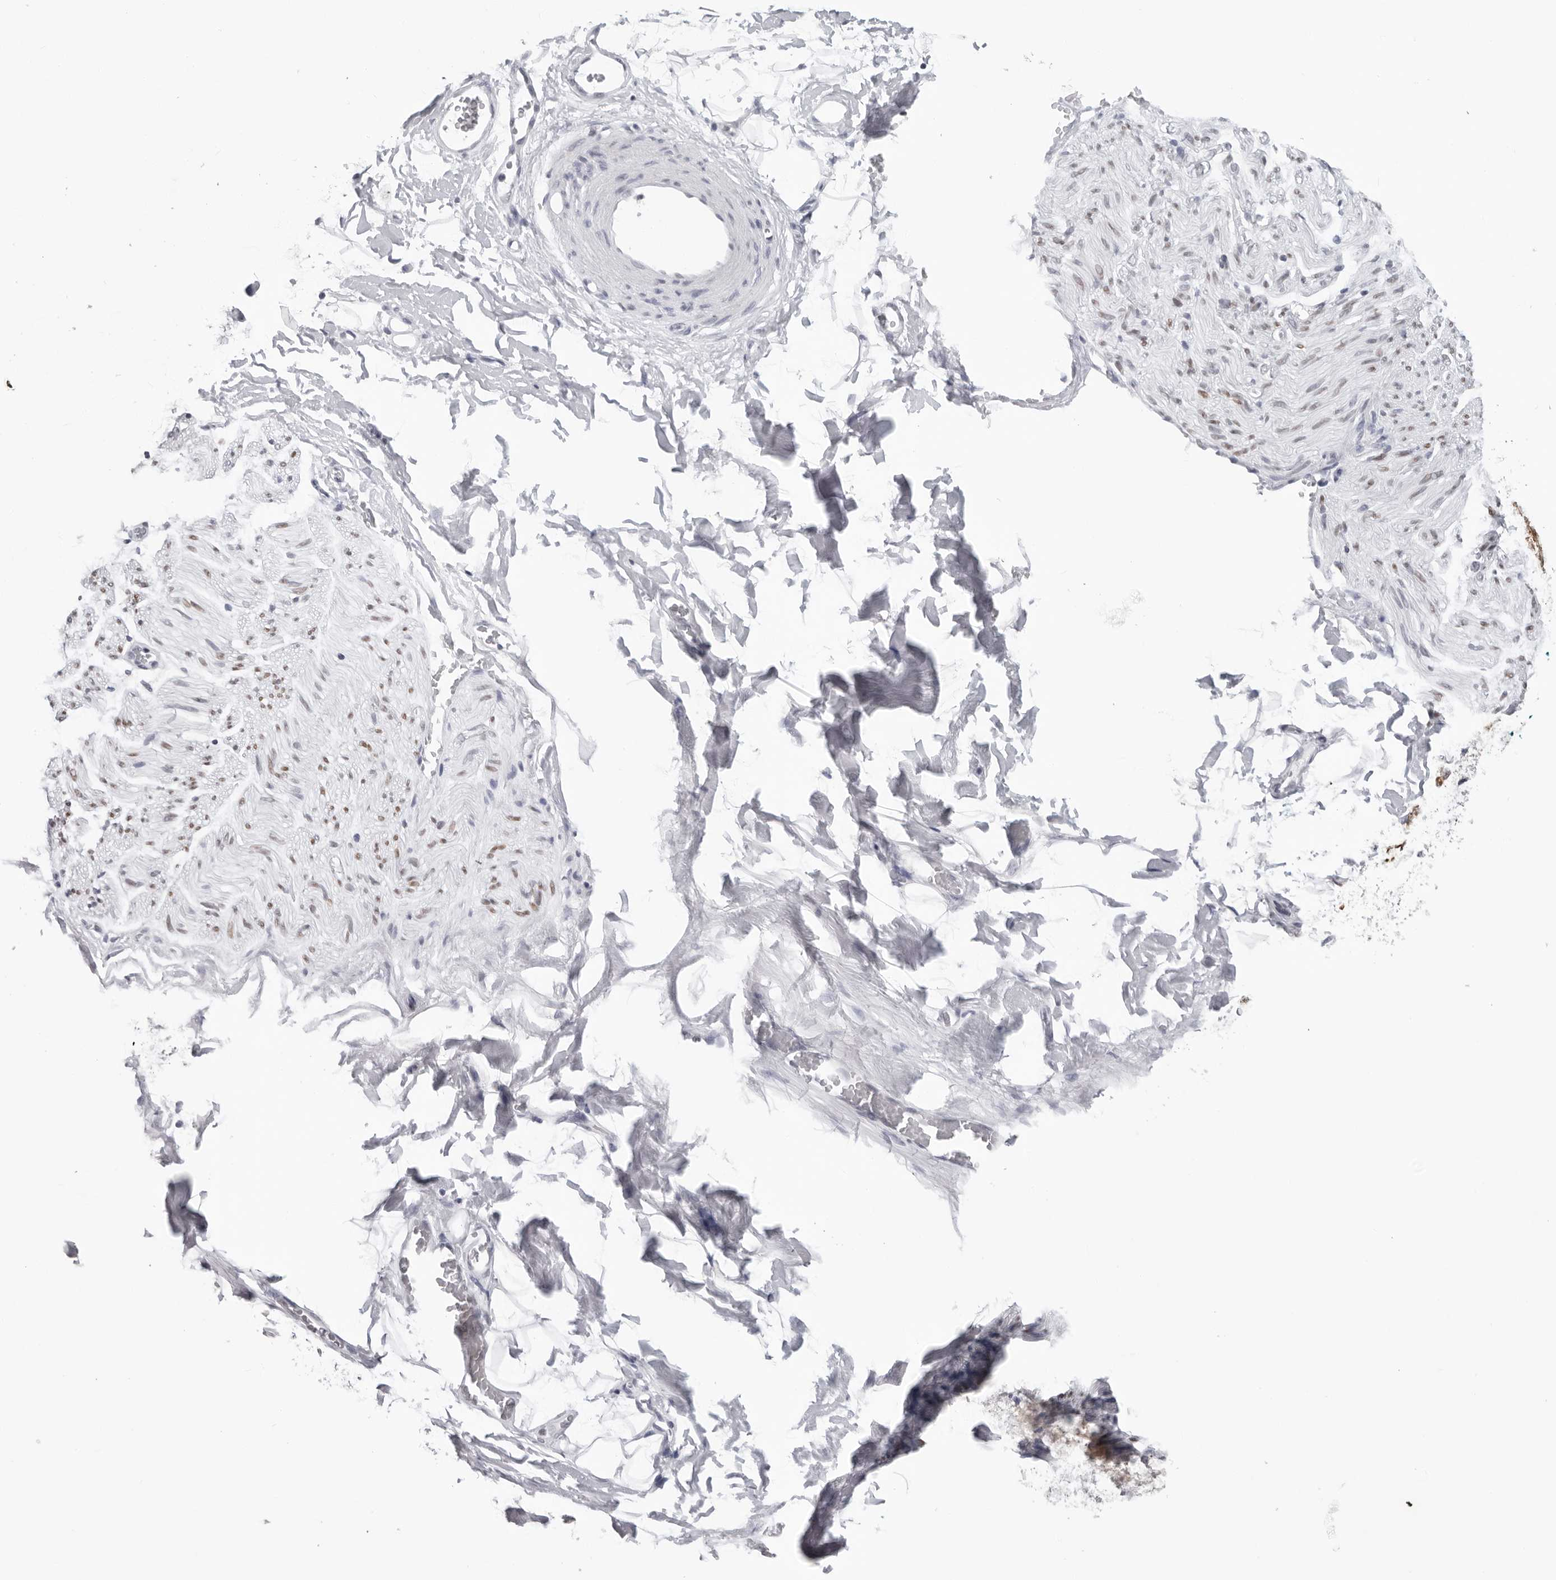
{"staining": {"intensity": "negative", "quantity": "none", "location": "none"}, "tissue": "adipose tissue", "cell_type": "Adipocytes", "image_type": "normal", "snomed": [{"axis": "morphology", "description": "Normal tissue, NOS"}, {"axis": "morphology", "description": "Adenocarcinoma, NOS"}, {"axis": "topography", "description": "Pancreas"}, {"axis": "topography", "description": "Peripheral nerve tissue"}], "caption": "A histopathology image of human adipose tissue is negative for staining in adipocytes.", "gene": "CPT2", "patient": {"sex": "male", "age": 59}}